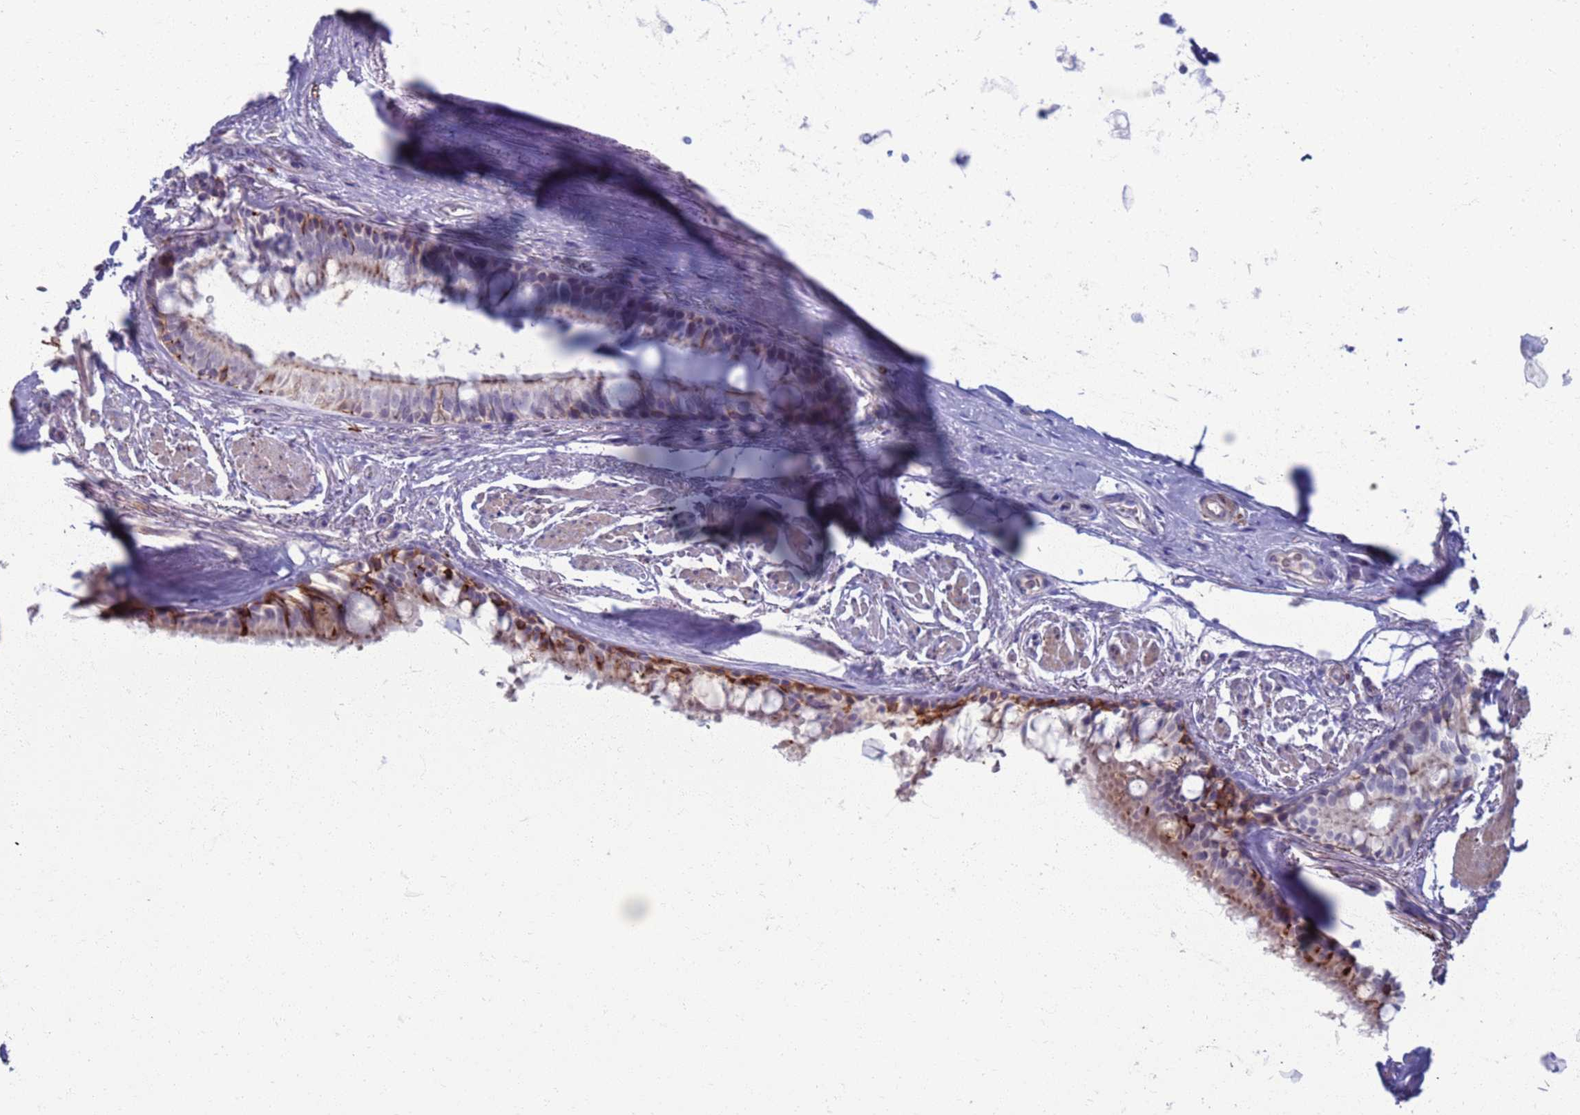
{"staining": {"intensity": "strong", "quantity": "25%-75%", "location": "cytoplasmic/membranous"}, "tissue": "bronchus", "cell_type": "Respiratory epithelial cells", "image_type": "normal", "snomed": [{"axis": "morphology", "description": "Normal tissue, NOS"}, {"axis": "topography", "description": "Bronchus"}], "caption": "Immunohistochemistry (IHC) image of normal human bronchus stained for a protein (brown), which displays high levels of strong cytoplasmic/membranous expression in approximately 25%-75% of respiratory epithelial cells.", "gene": "CLCA2", "patient": {"sex": "male", "age": 70}}